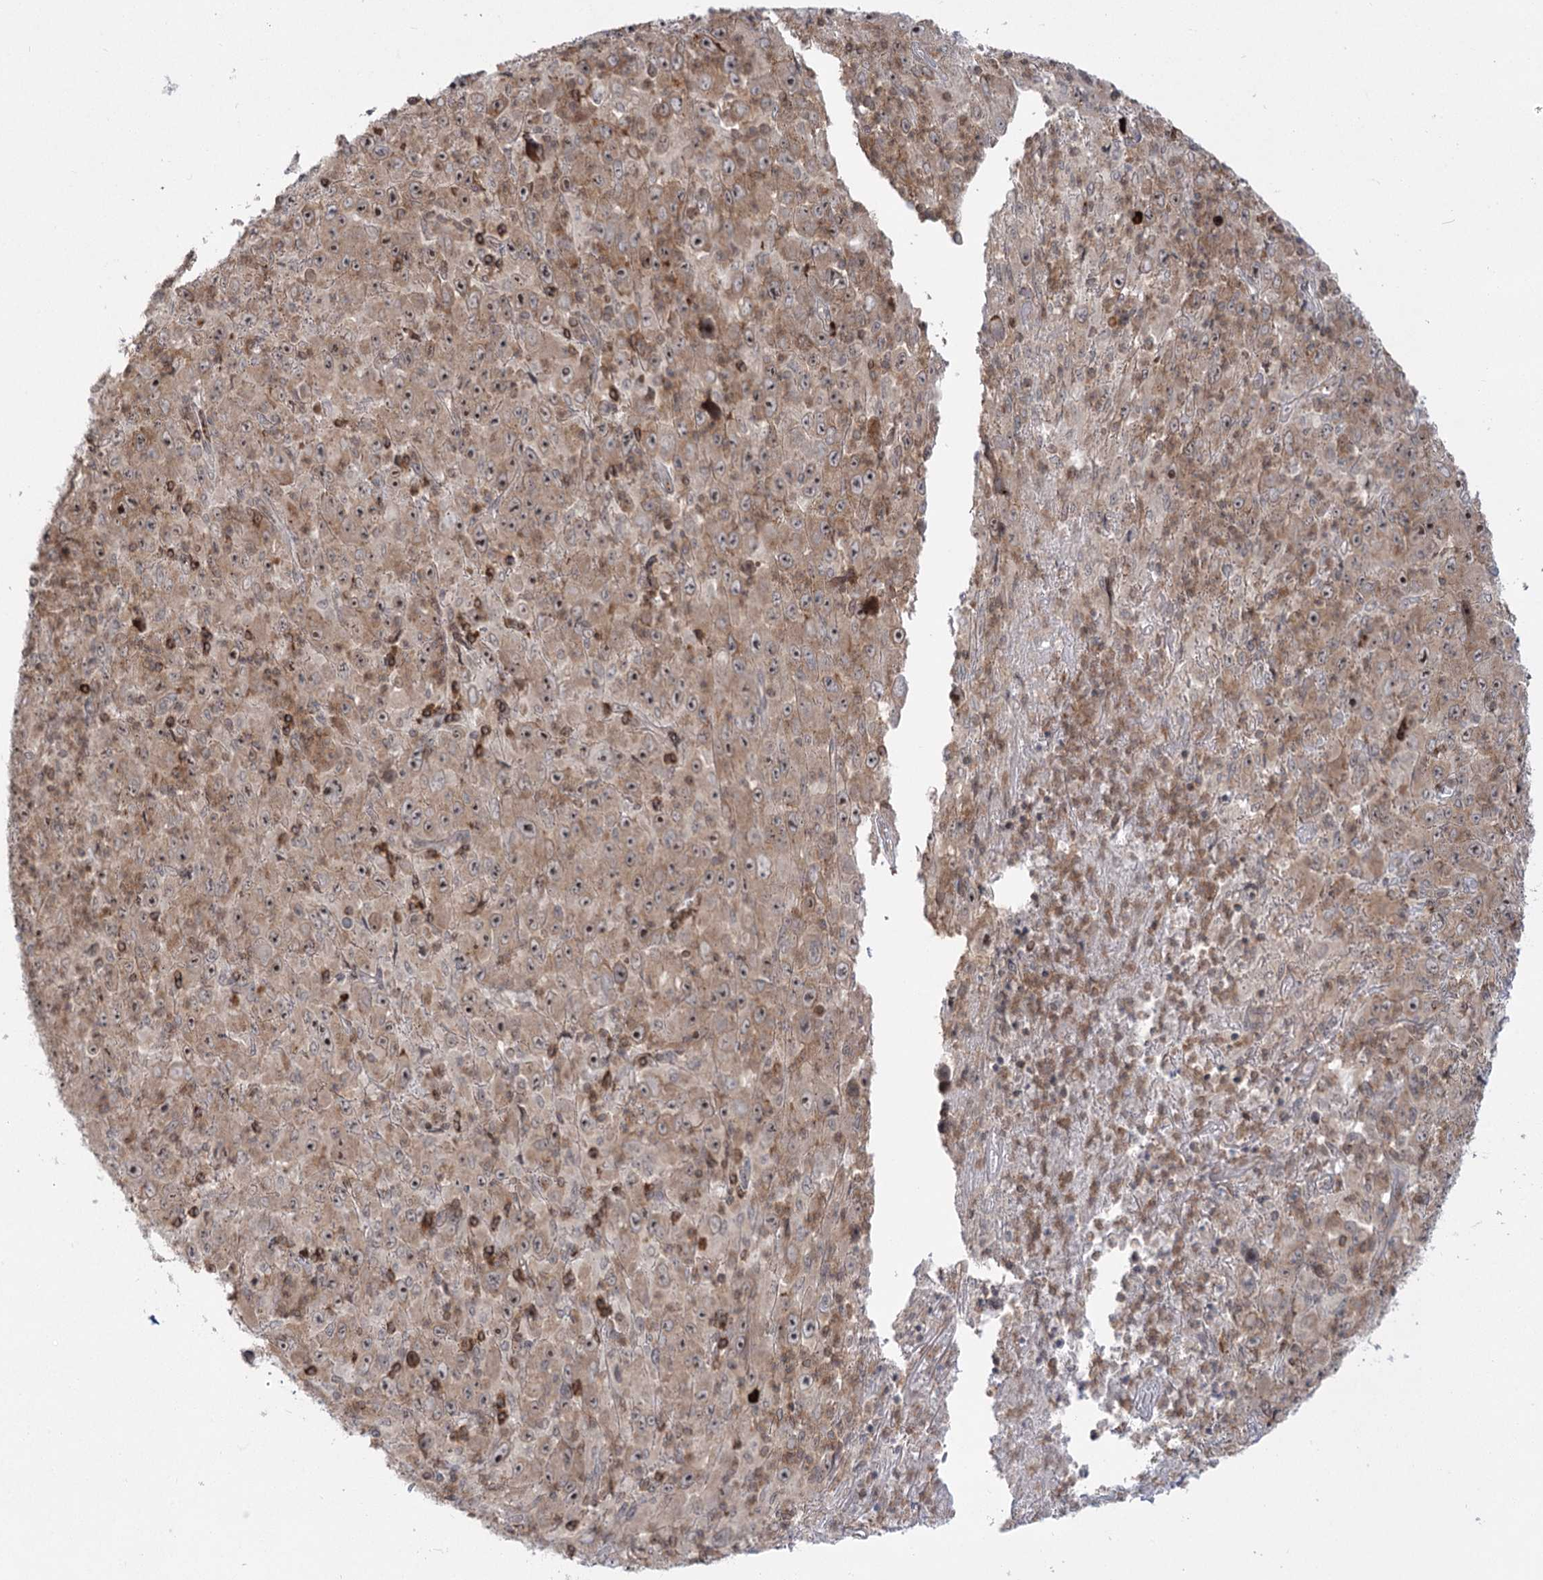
{"staining": {"intensity": "weak", "quantity": "25%-75%", "location": "cytoplasmic/membranous,nuclear"}, "tissue": "melanoma", "cell_type": "Tumor cells", "image_type": "cancer", "snomed": [{"axis": "morphology", "description": "Malignant melanoma, Metastatic site"}, {"axis": "topography", "description": "Skin"}], "caption": "Protein staining of melanoma tissue exhibits weak cytoplasmic/membranous and nuclear positivity in about 25%-75% of tumor cells.", "gene": "SYTL1", "patient": {"sex": "female", "age": 56}}